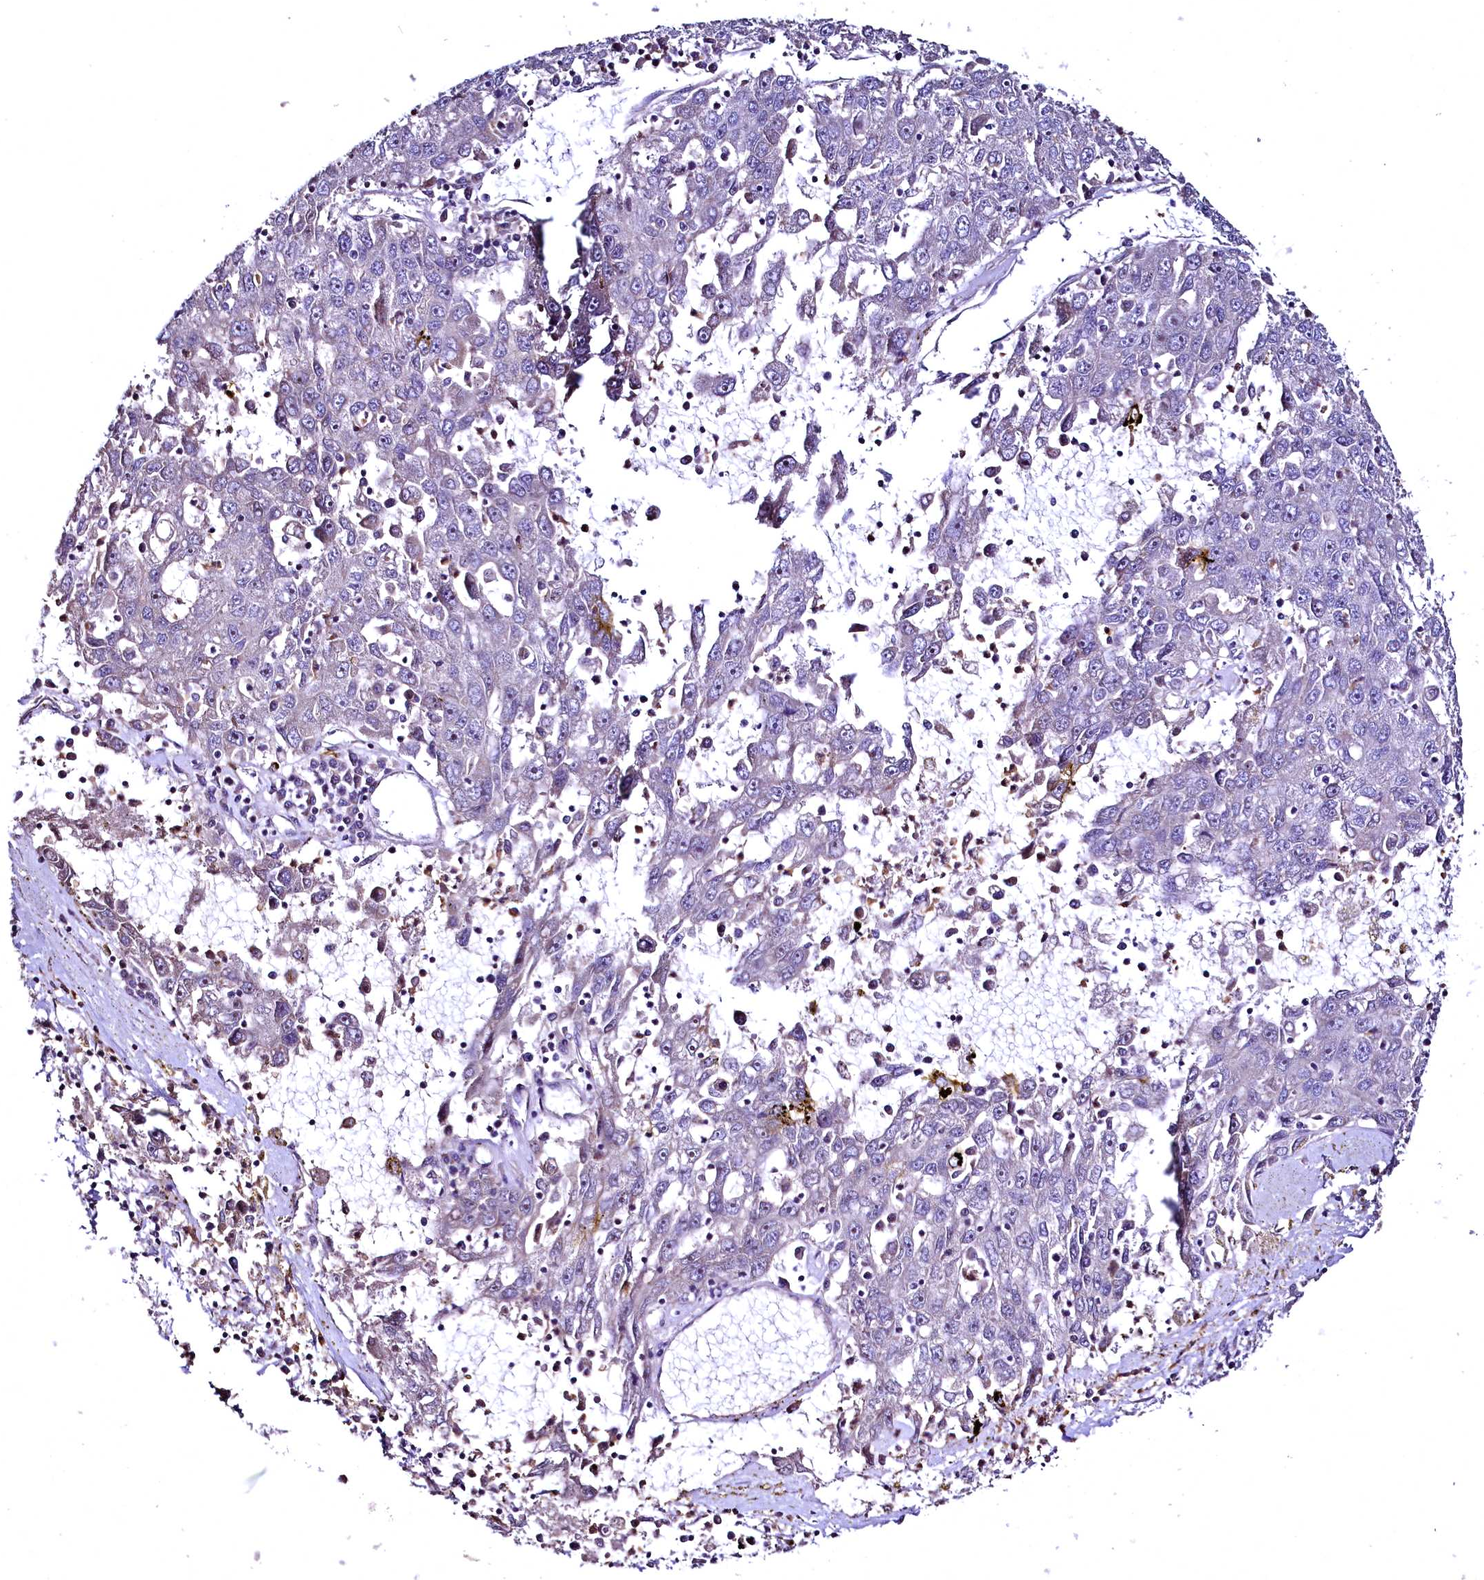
{"staining": {"intensity": "negative", "quantity": "none", "location": "none"}, "tissue": "liver cancer", "cell_type": "Tumor cells", "image_type": "cancer", "snomed": [{"axis": "morphology", "description": "Carcinoma, Hepatocellular, NOS"}, {"axis": "topography", "description": "Liver"}], "caption": "The histopathology image displays no staining of tumor cells in liver cancer (hepatocellular carcinoma).", "gene": "TBCEL", "patient": {"sex": "male", "age": 49}}